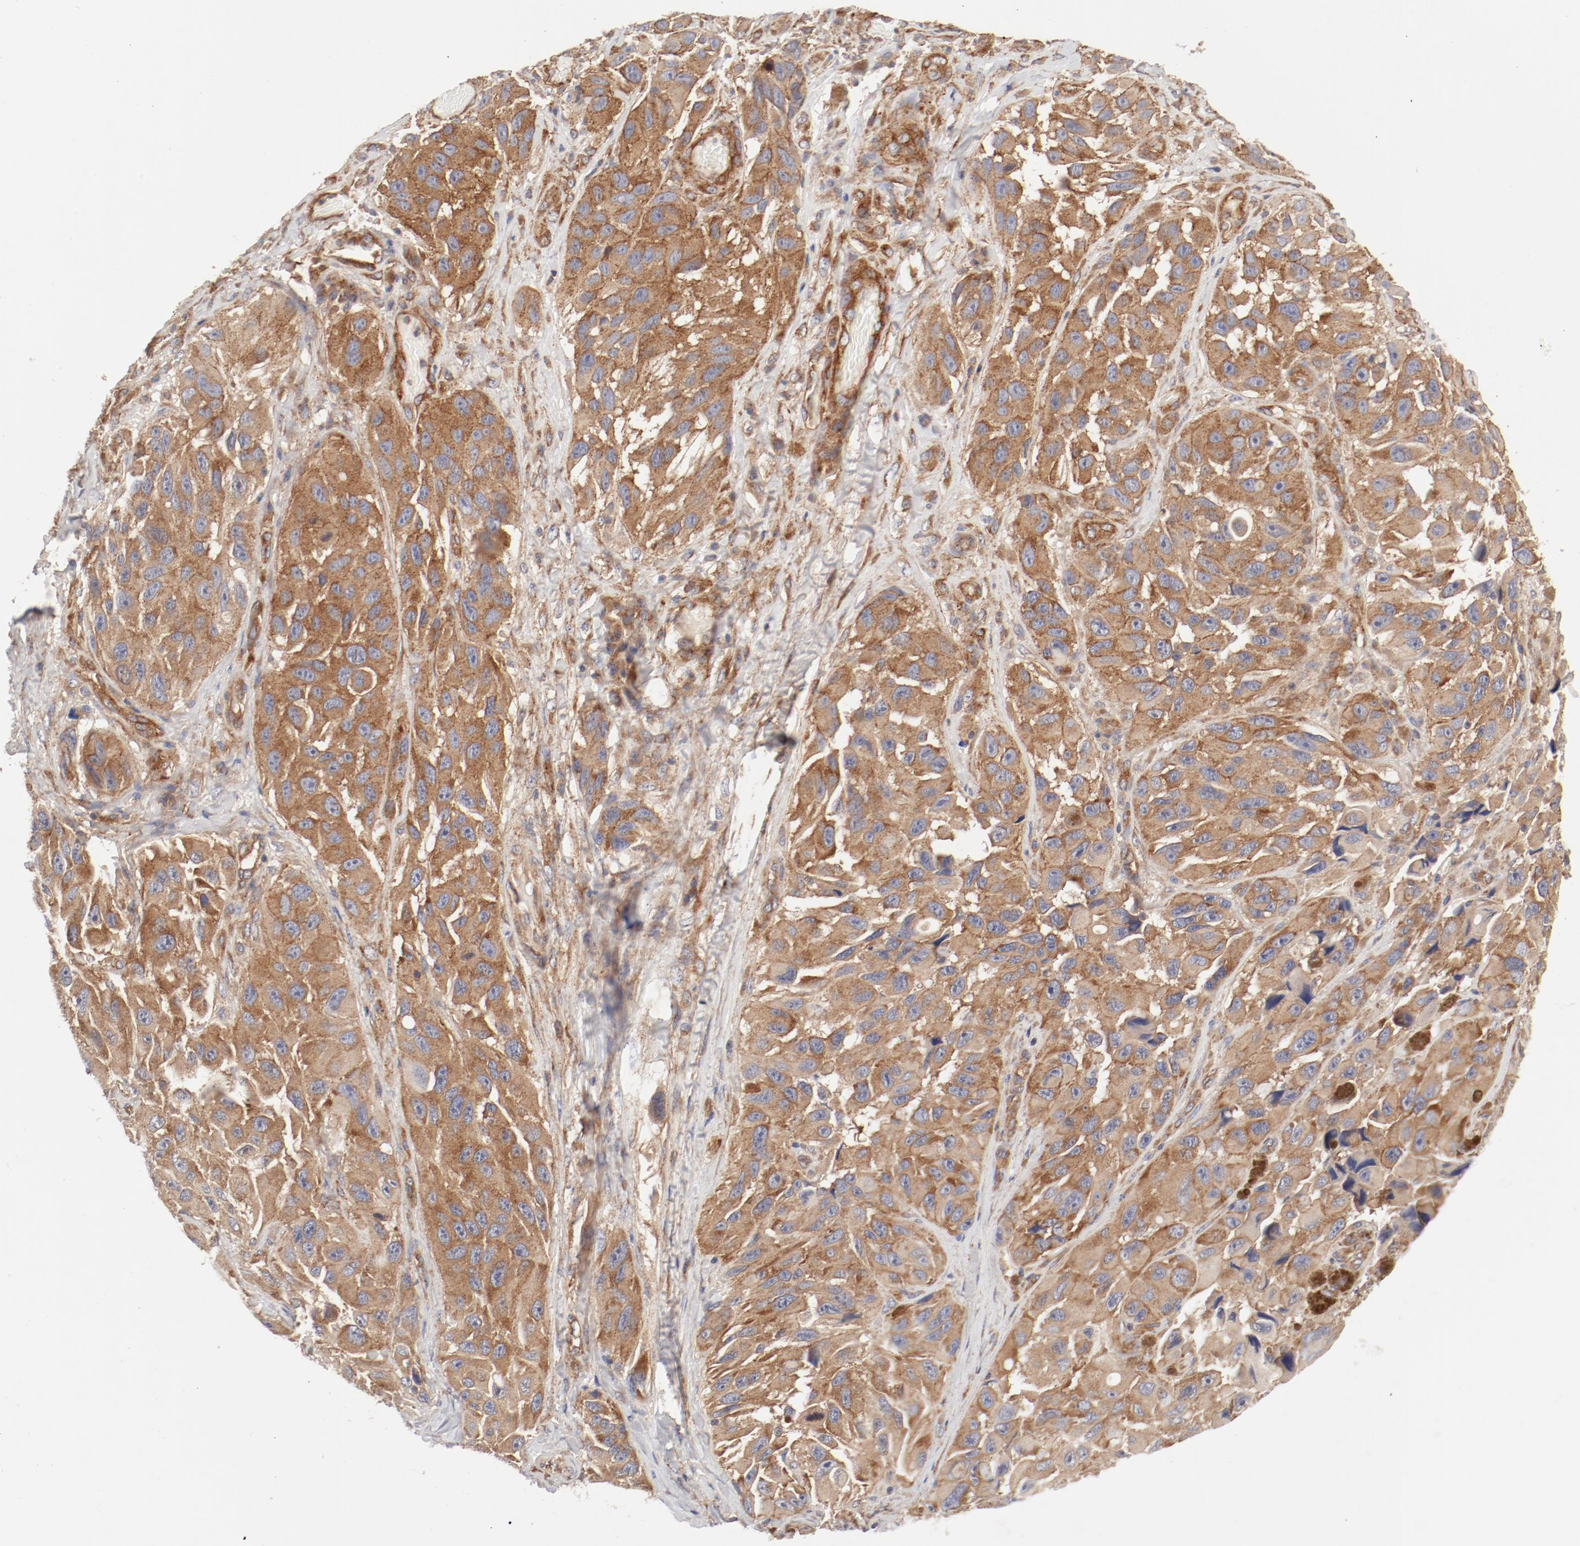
{"staining": {"intensity": "moderate", "quantity": ">75%", "location": "cytoplasmic/membranous"}, "tissue": "melanoma", "cell_type": "Tumor cells", "image_type": "cancer", "snomed": [{"axis": "morphology", "description": "Malignant melanoma, NOS"}, {"axis": "topography", "description": "Skin"}], "caption": "IHC photomicrograph of neoplastic tissue: human malignant melanoma stained using immunohistochemistry (IHC) shows medium levels of moderate protein expression localized specifically in the cytoplasmic/membranous of tumor cells, appearing as a cytoplasmic/membranous brown color.", "gene": "AP2A1", "patient": {"sex": "female", "age": 73}}